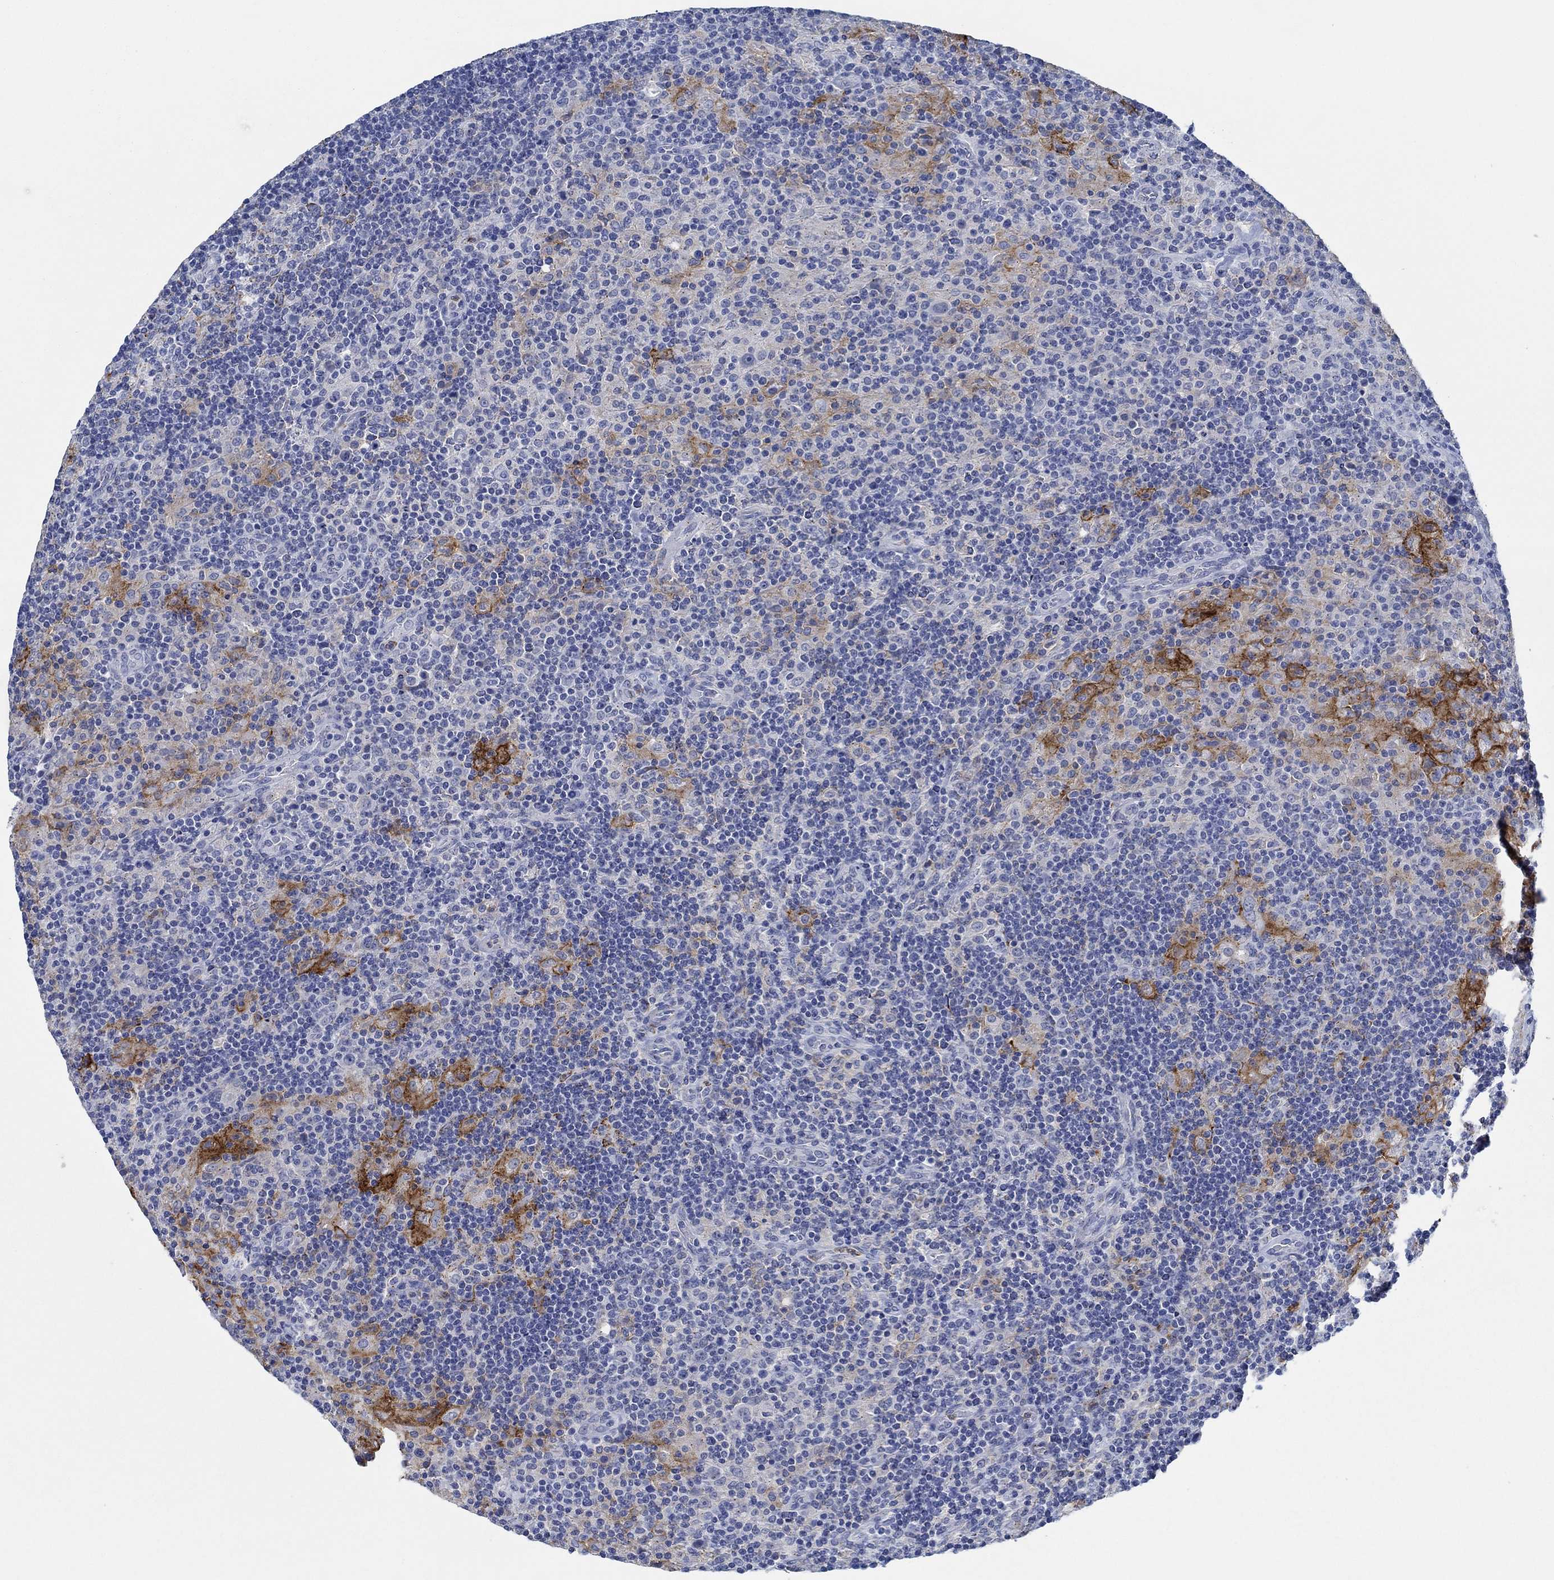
{"staining": {"intensity": "strong", "quantity": "25%-75%", "location": "cytoplasmic/membranous"}, "tissue": "lymphoma", "cell_type": "Tumor cells", "image_type": "cancer", "snomed": [{"axis": "morphology", "description": "Hodgkin's disease, NOS"}, {"axis": "topography", "description": "Lymph node"}], "caption": "Human Hodgkin's disease stained with a protein marker displays strong staining in tumor cells.", "gene": "CPM", "patient": {"sex": "male", "age": 70}}